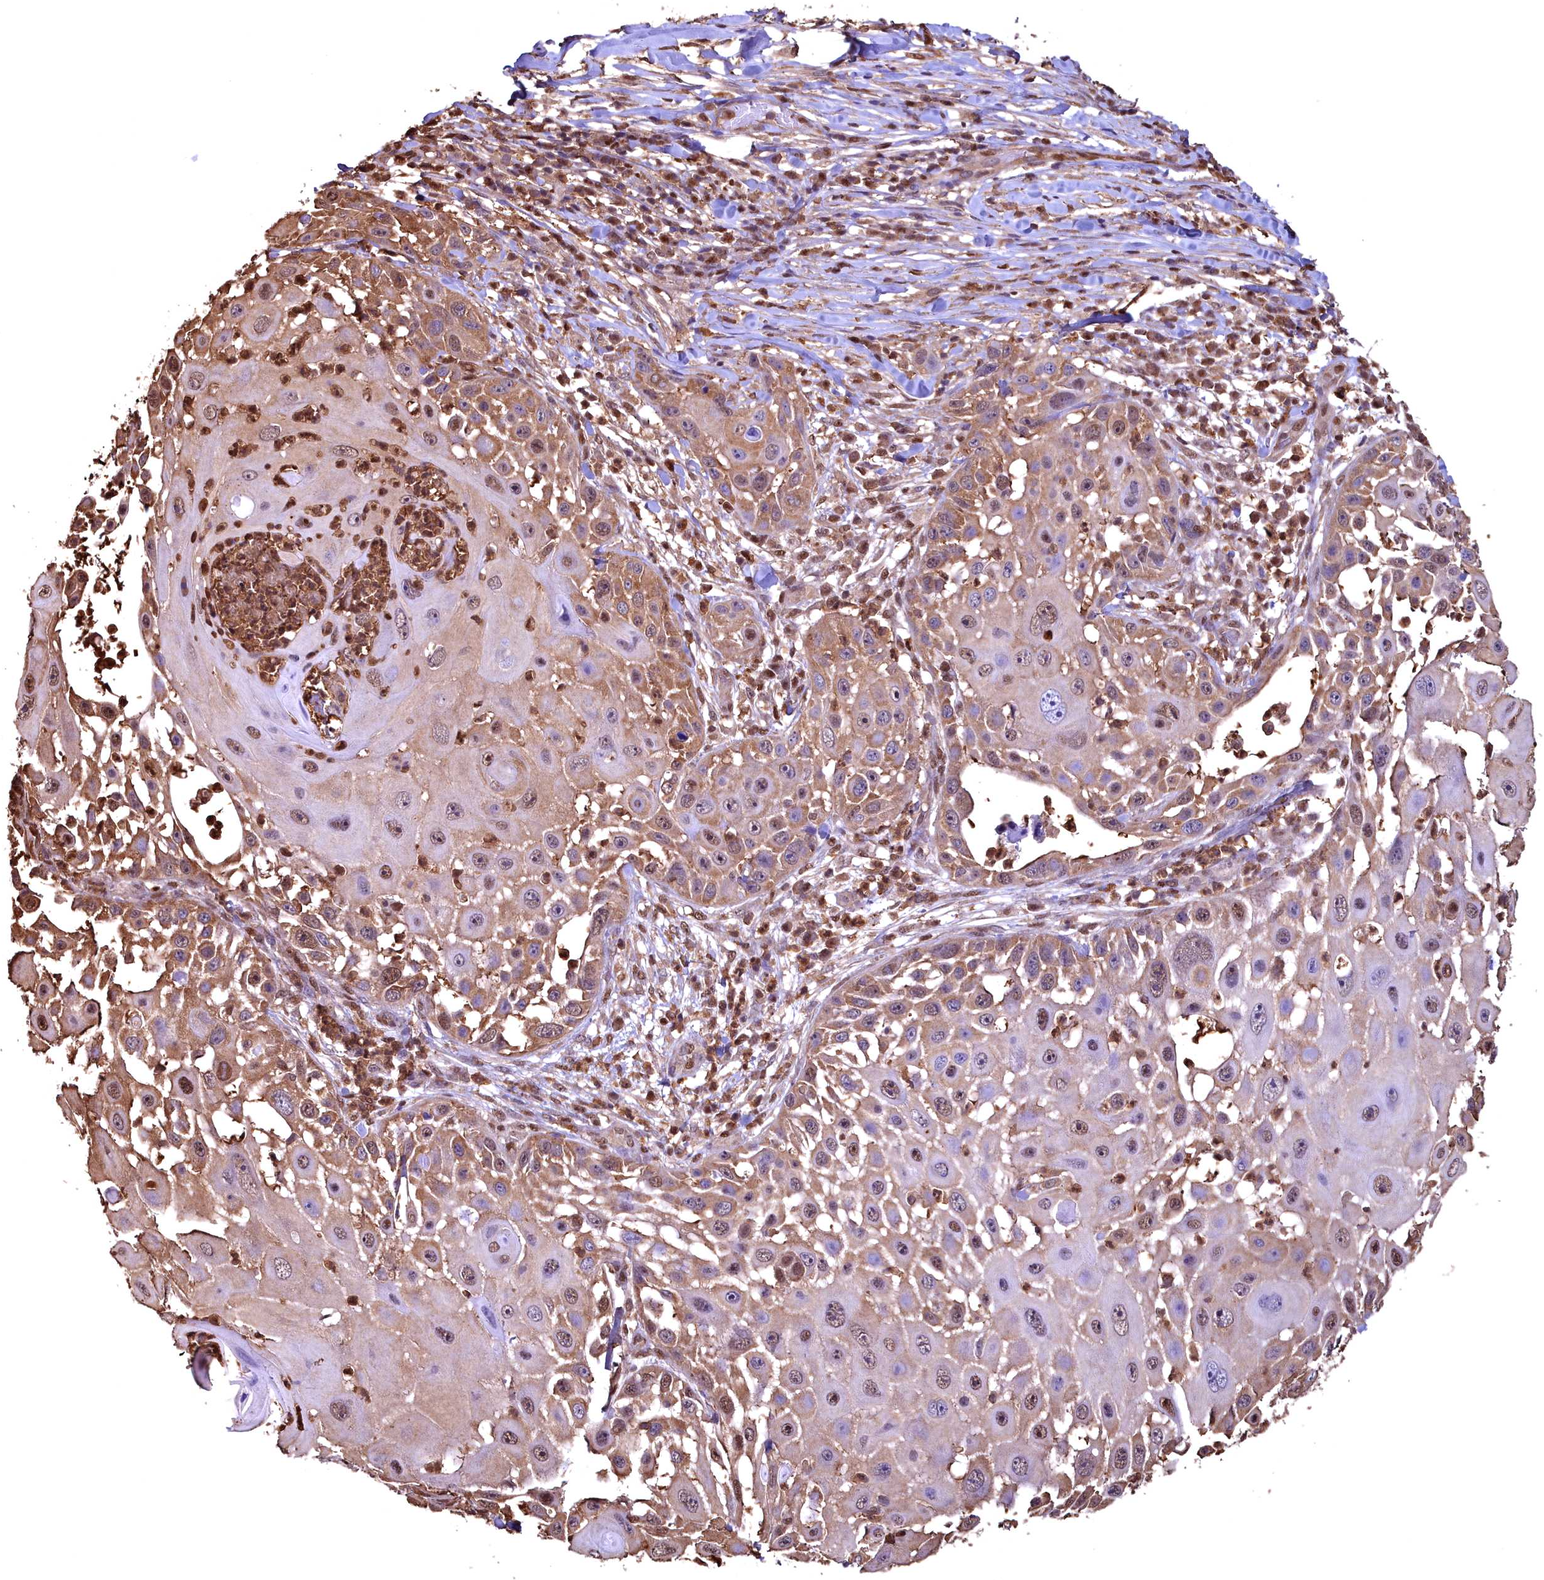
{"staining": {"intensity": "moderate", "quantity": "25%-75%", "location": "cytoplasmic/membranous,nuclear"}, "tissue": "skin cancer", "cell_type": "Tumor cells", "image_type": "cancer", "snomed": [{"axis": "morphology", "description": "Squamous cell carcinoma, NOS"}, {"axis": "topography", "description": "Skin"}], "caption": "Protein analysis of skin cancer tissue reveals moderate cytoplasmic/membranous and nuclear positivity in approximately 25%-75% of tumor cells.", "gene": "GAPDH", "patient": {"sex": "female", "age": 44}}